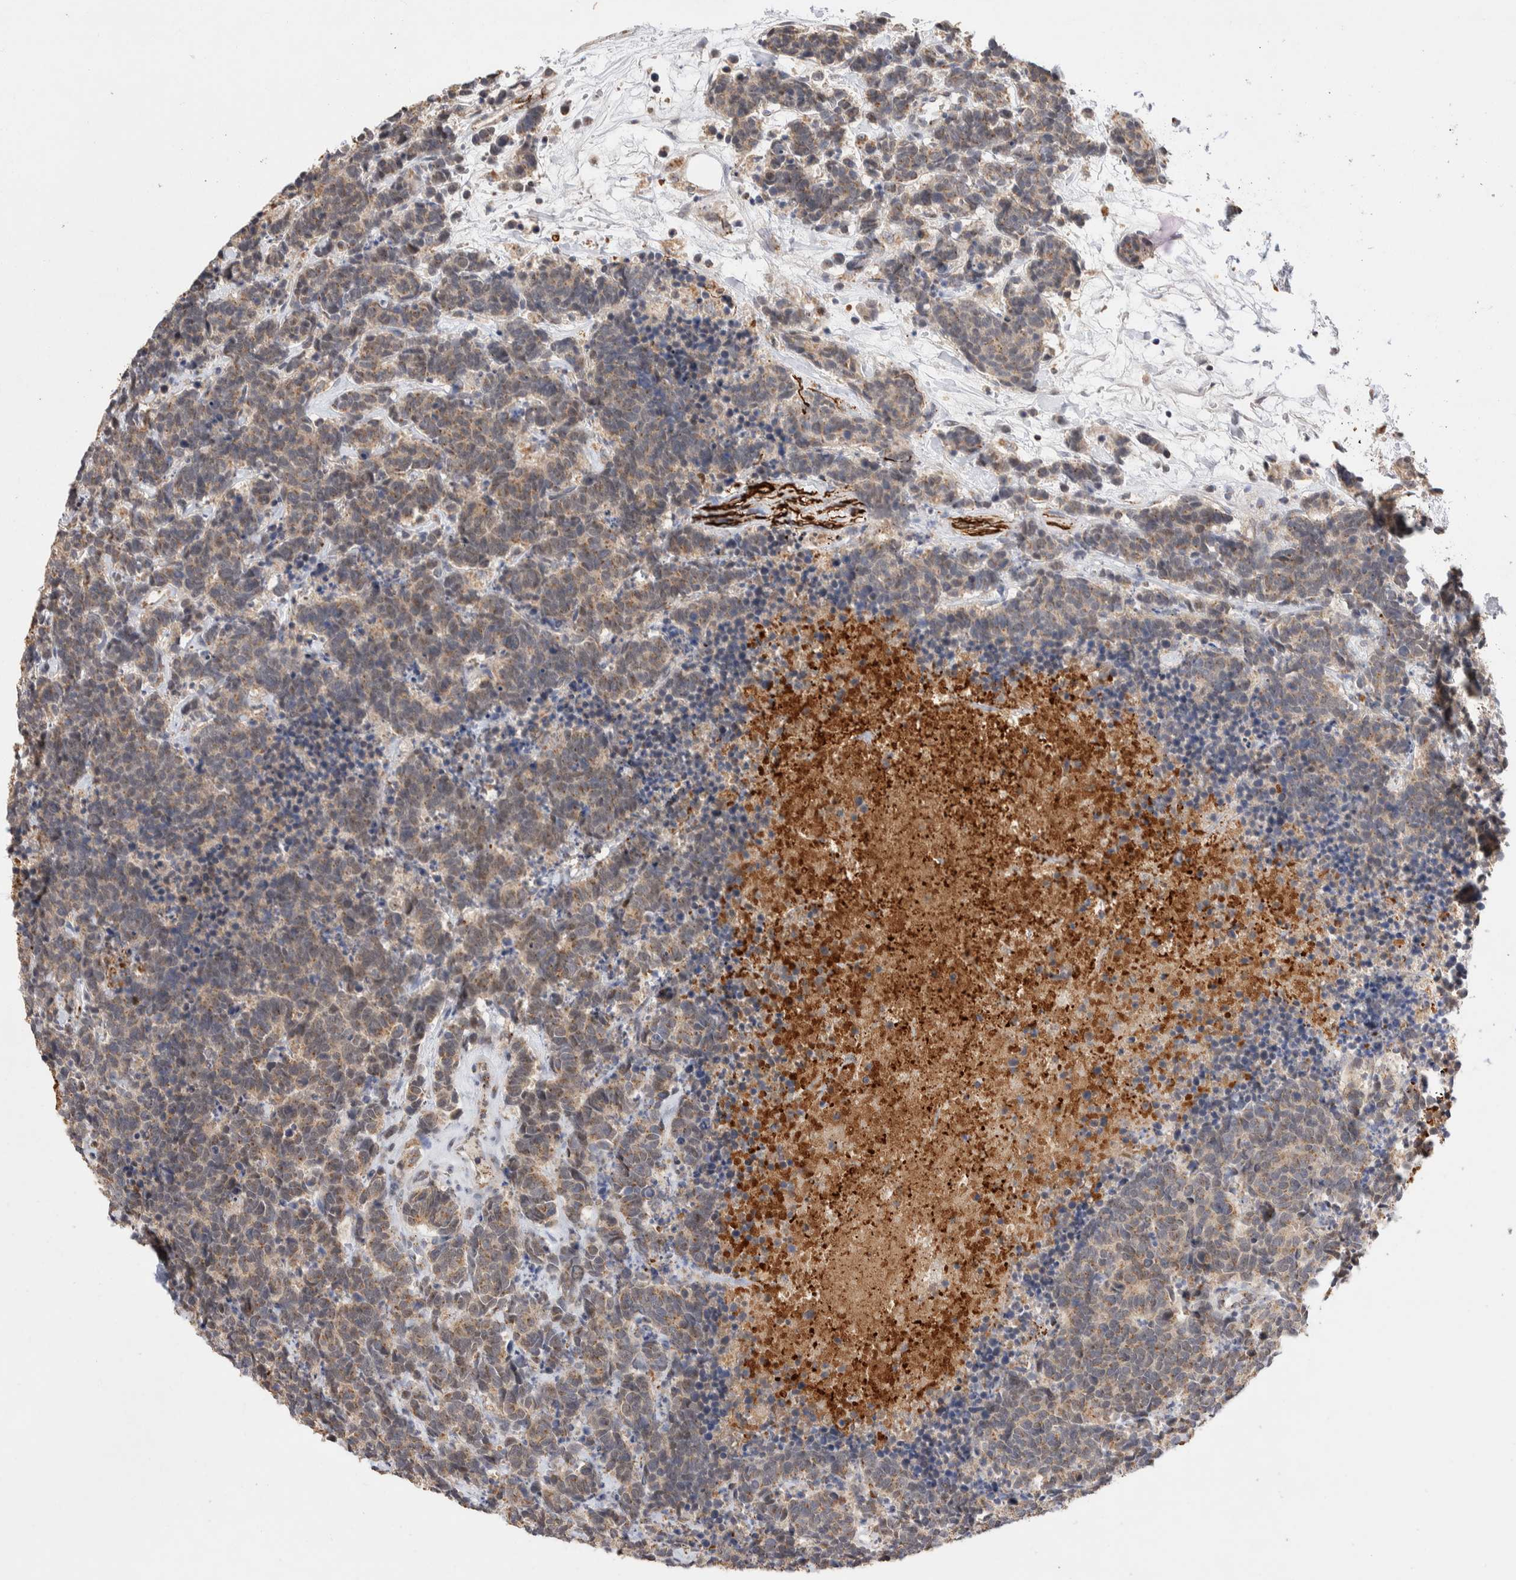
{"staining": {"intensity": "moderate", "quantity": ">75%", "location": "cytoplasmic/membranous"}, "tissue": "carcinoid", "cell_type": "Tumor cells", "image_type": "cancer", "snomed": [{"axis": "morphology", "description": "Carcinoma, NOS"}, {"axis": "morphology", "description": "Carcinoid, malignant, NOS"}, {"axis": "topography", "description": "Urinary bladder"}], "caption": "Carcinoid stained with DAB immunohistochemistry reveals medium levels of moderate cytoplasmic/membranous staining in approximately >75% of tumor cells.", "gene": "NSMAF", "patient": {"sex": "male", "age": 57}}